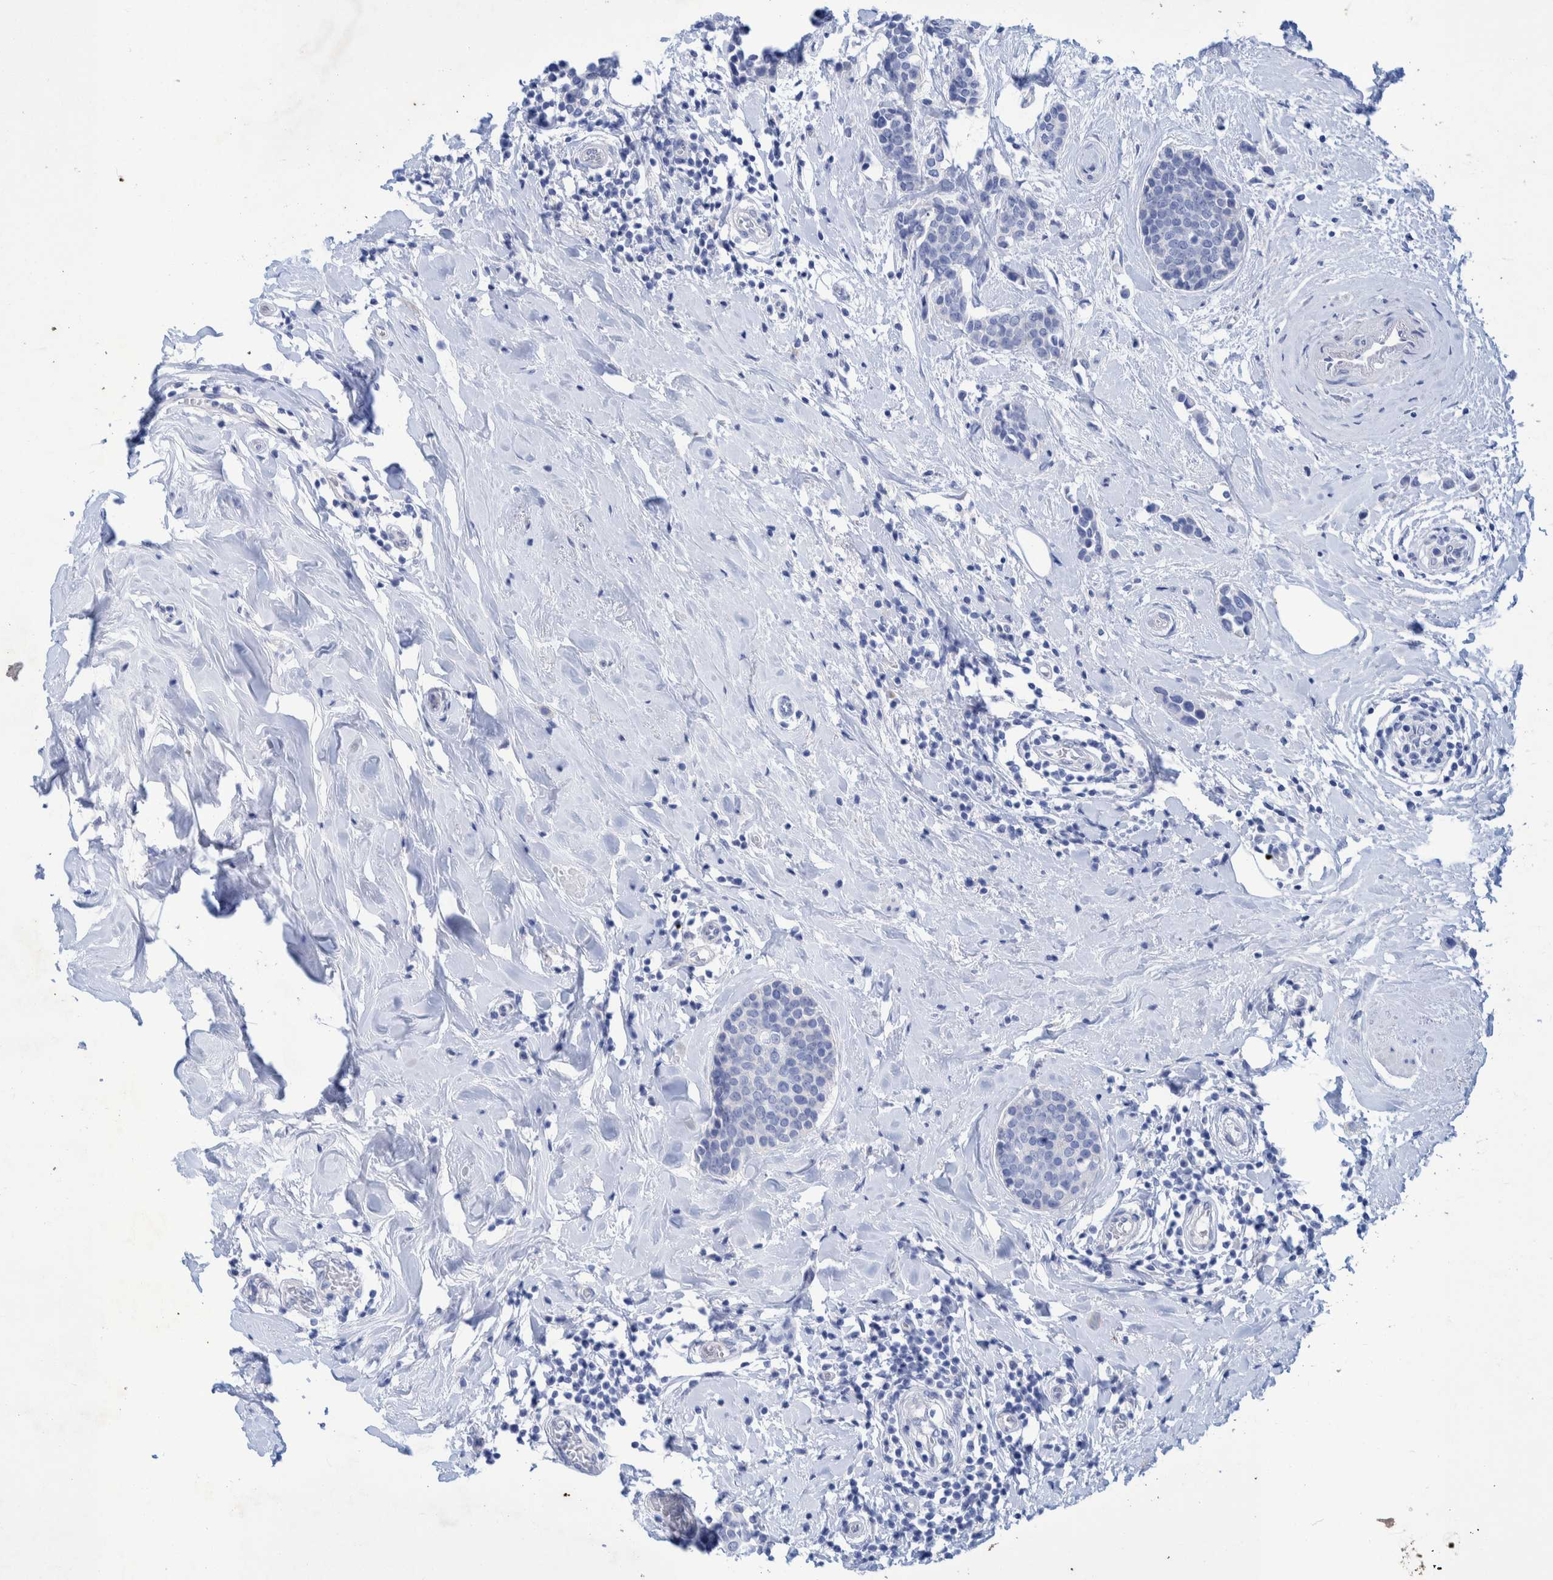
{"staining": {"intensity": "negative", "quantity": "none", "location": "none"}, "tissue": "breast cancer", "cell_type": "Tumor cells", "image_type": "cancer", "snomed": [{"axis": "morphology", "description": "Duct carcinoma"}, {"axis": "topography", "description": "Breast"}], "caption": "A micrograph of breast invasive ductal carcinoma stained for a protein displays no brown staining in tumor cells.", "gene": "PERP", "patient": {"sex": "female", "age": 55}}